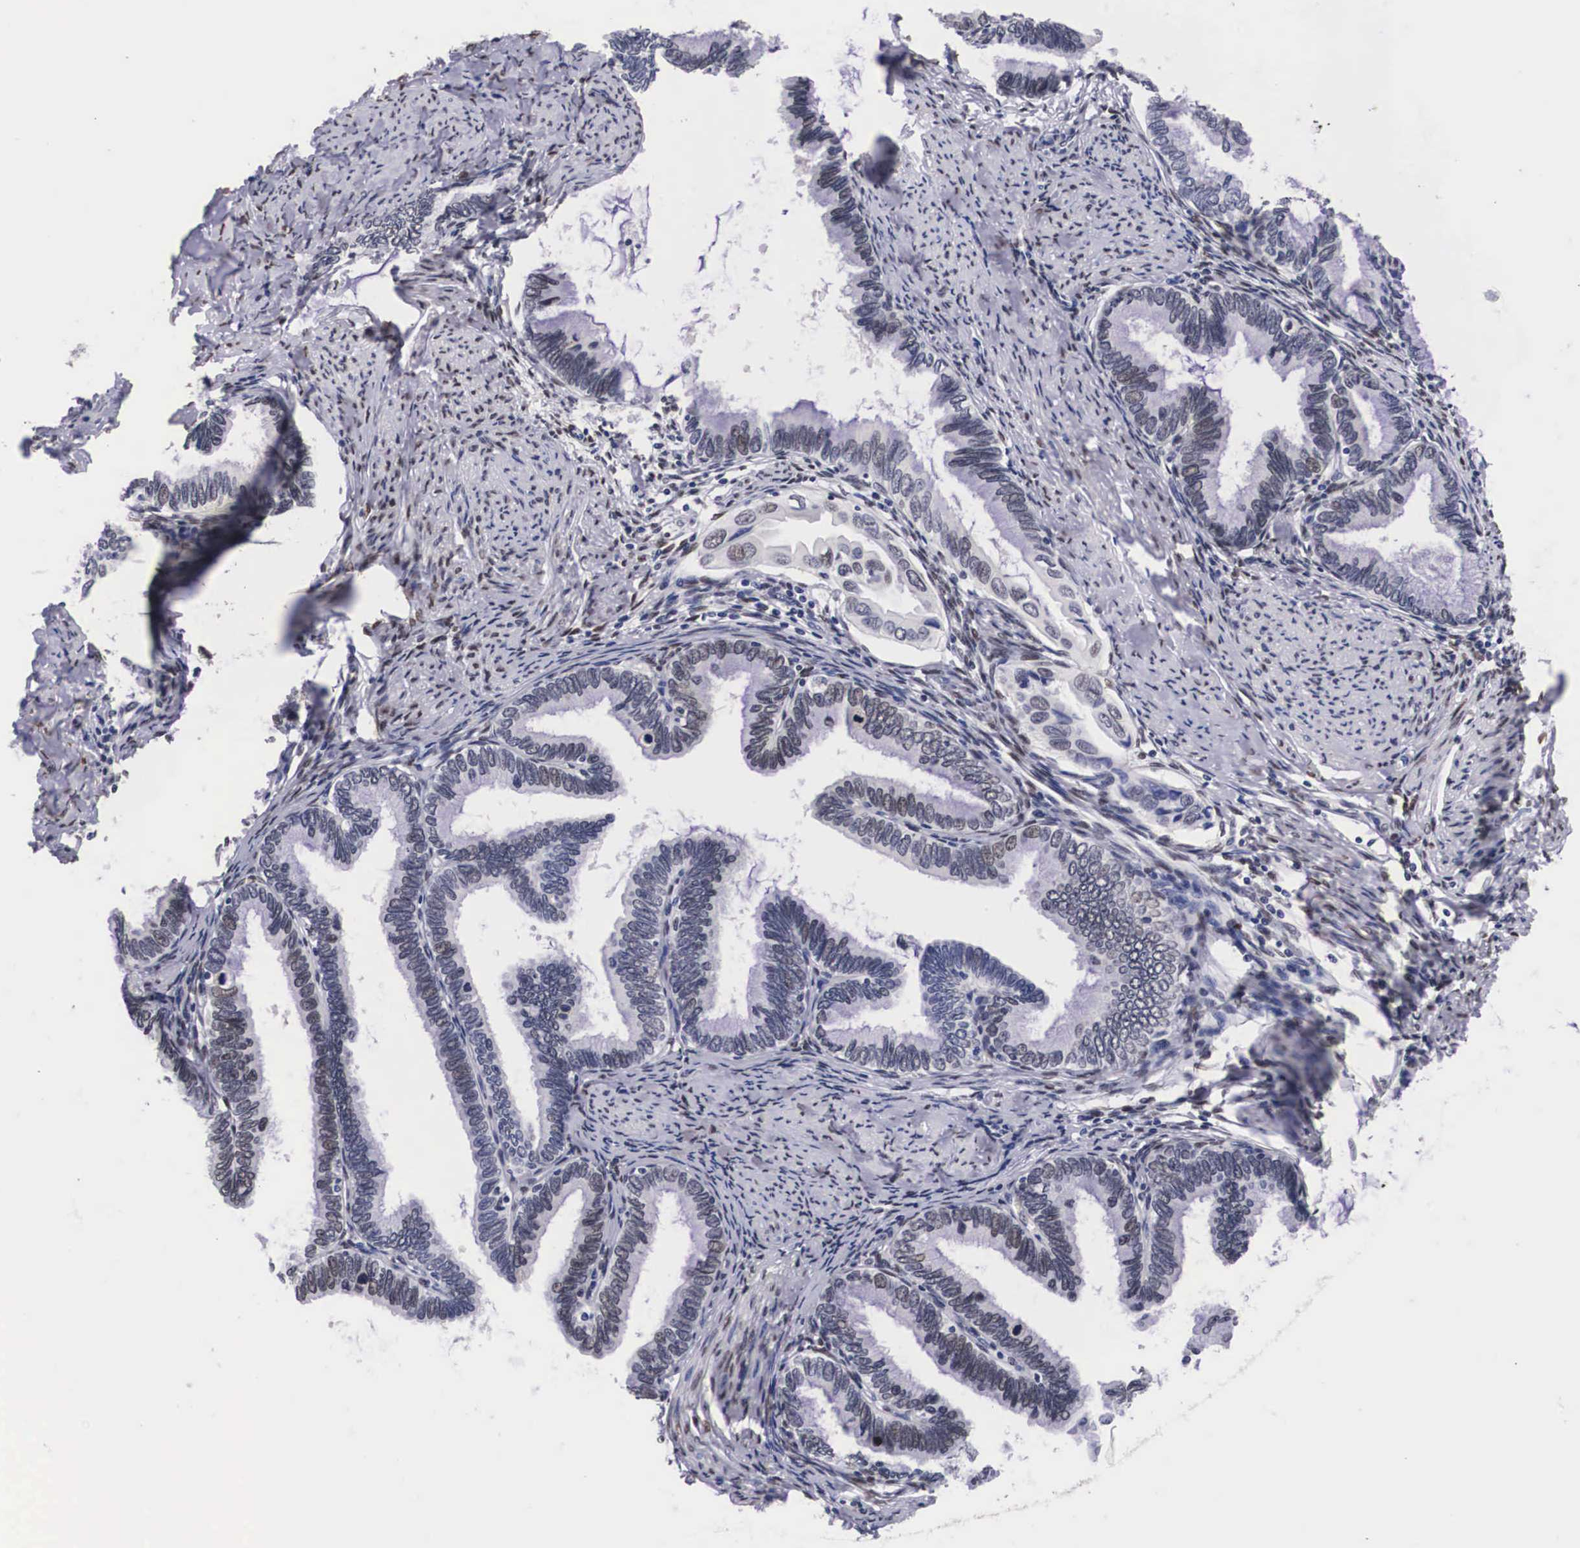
{"staining": {"intensity": "weak", "quantity": "<25%", "location": "nuclear"}, "tissue": "cervical cancer", "cell_type": "Tumor cells", "image_type": "cancer", "snomed": [{"axis": "morphology", "description": "Adenocarcinoma, NOS"}, {"axis": "topography", "description": "Cervix"}], "caption": "The histopathology image exhibits no significant expression in tumor cells of cervical cancer (adenocarcinoma).", "gene": "KHDRBS3", "patient": {"sex": "female", "age": 49}}